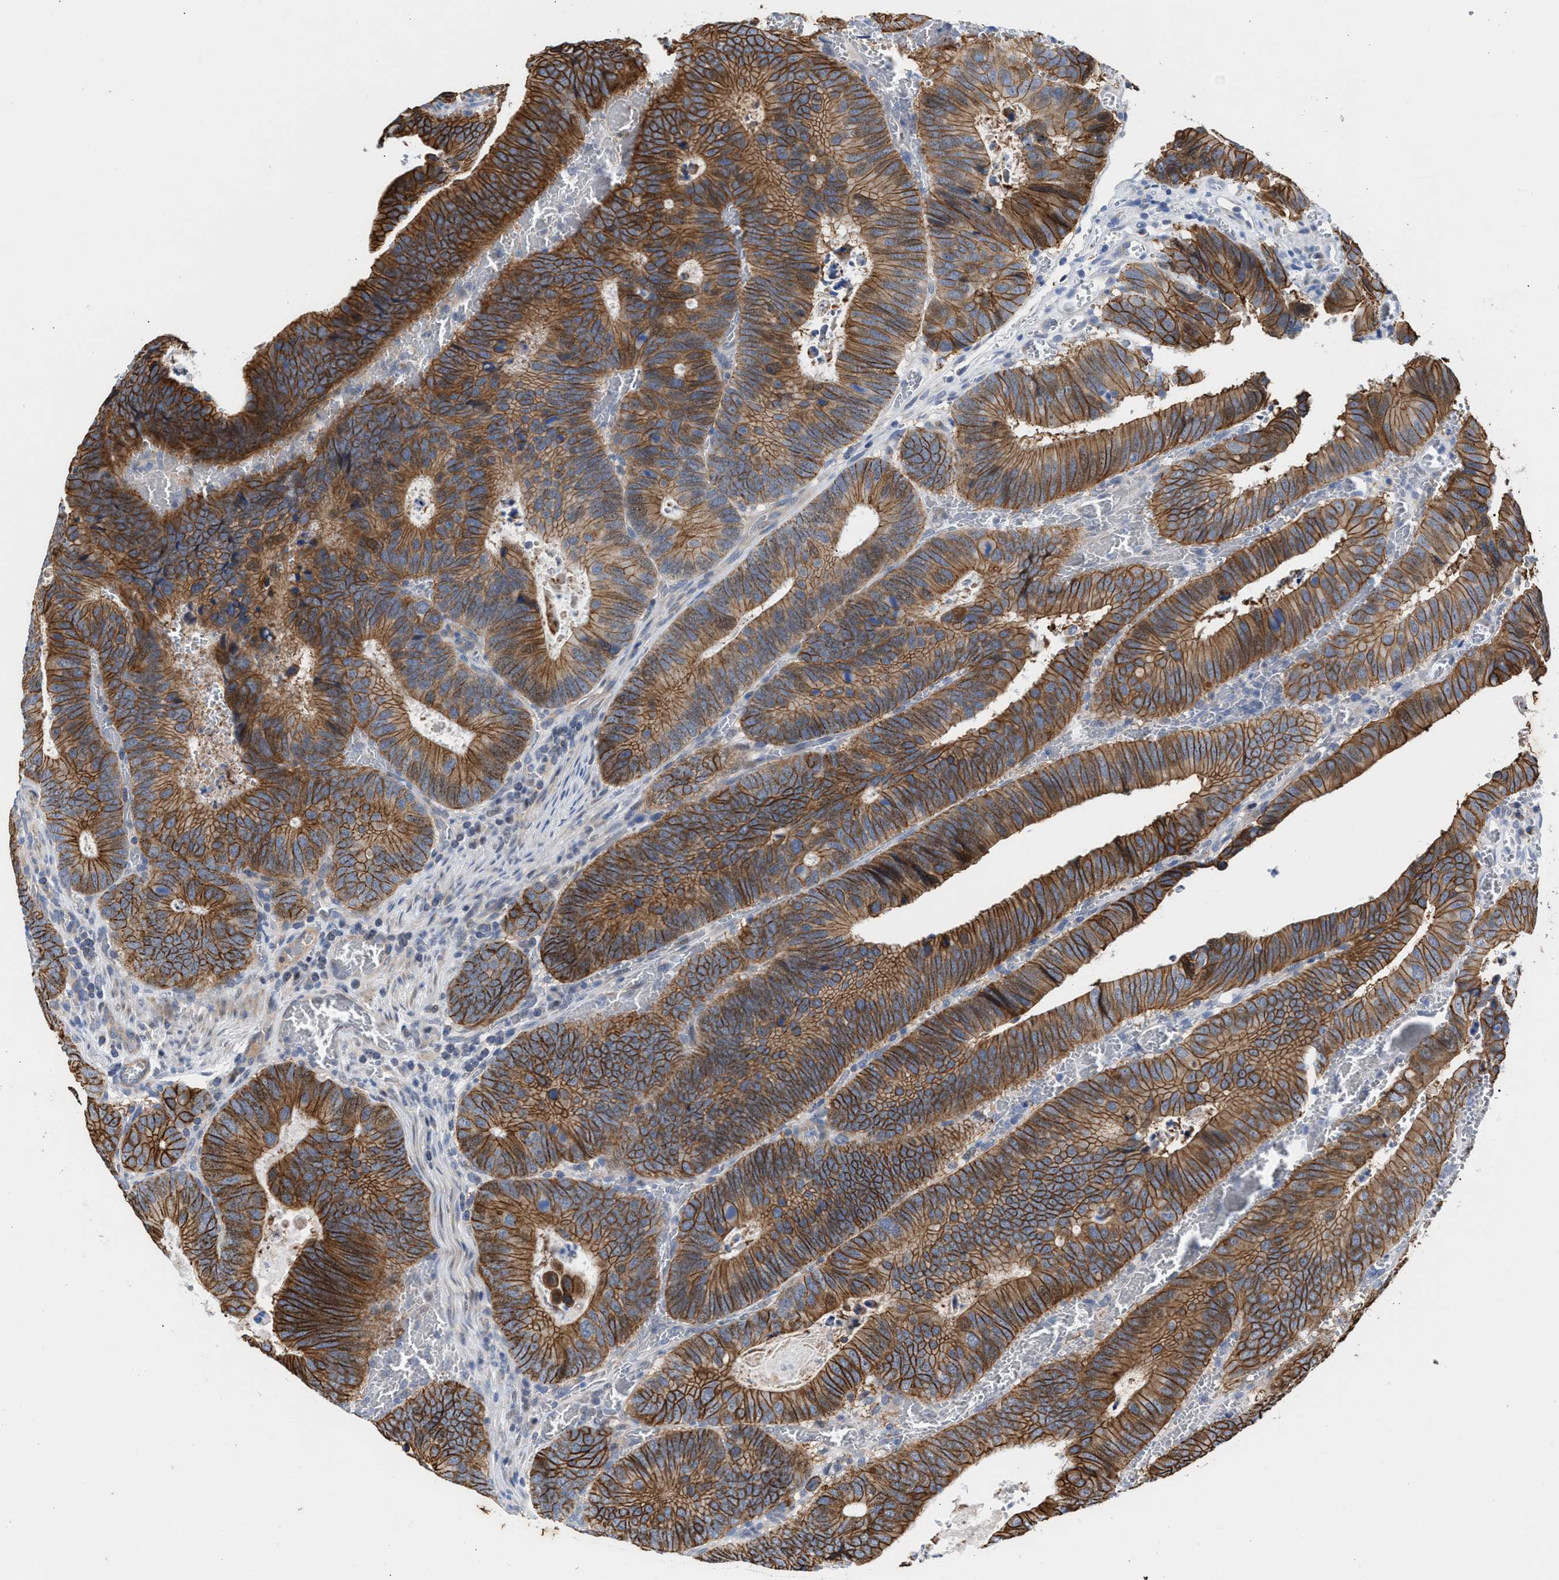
{"staining": {"intensity": "moderate", "quantity": ">75%", "location": "cytoplasmic/membranous"}, "tissue": "colorectal cancer", "cell_type": "Tumor cells", "image_type": "cancer", "snomed": [{"axis": "morphology", "description": "Inflammation, NOS"}, {"axis": "morphology", "description": "Adenocarcinoma, NOS"}, {"axis": "topography", "description": "Colon"}], "caption": "Immunohistochemistry (IHC) of human colorectal cancer displays medium levels of moderate cytoplasmic/membranous staining in about >75% of tumor cells.", "gene": "JAG1", "patient": {"sex": "male", "age": 72}}